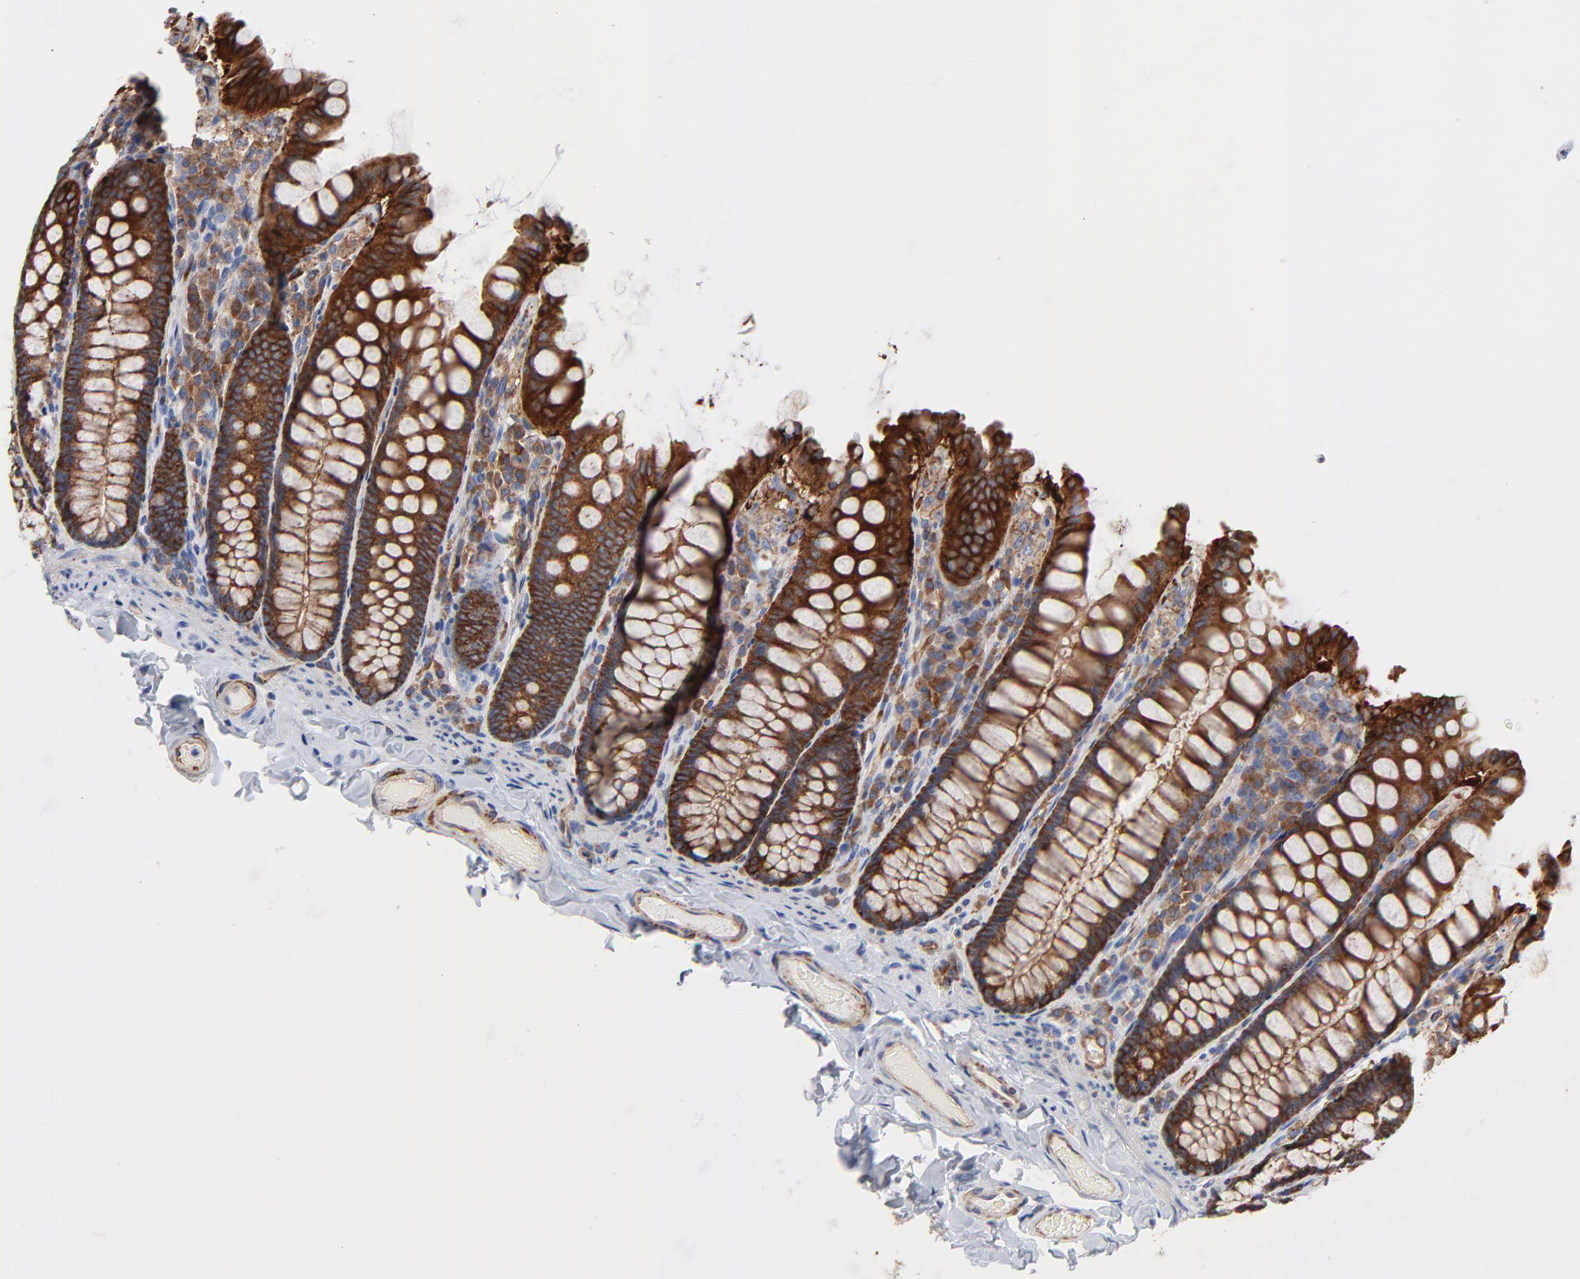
{"staining": {"intensity": "moderate", "quantity": ">75%", "location": "cytoplasmic/membranous"}, "tissue": "colon", "cell_type": "Endothelial cells", "image_type": "normal", "snomed": [{"axis": "morphology", "description": "Normal tissue, NOS"}, {"axis": "topography", "description": "Colon"}], "caption": "The image exhibits staining of unremarkable colon, revealing moderate cytoplasmic/membranous protein positivity (brown color) within endothelial cells.", "gene": "CD2AP", "patient": {"sex": "female", "age": 61}}